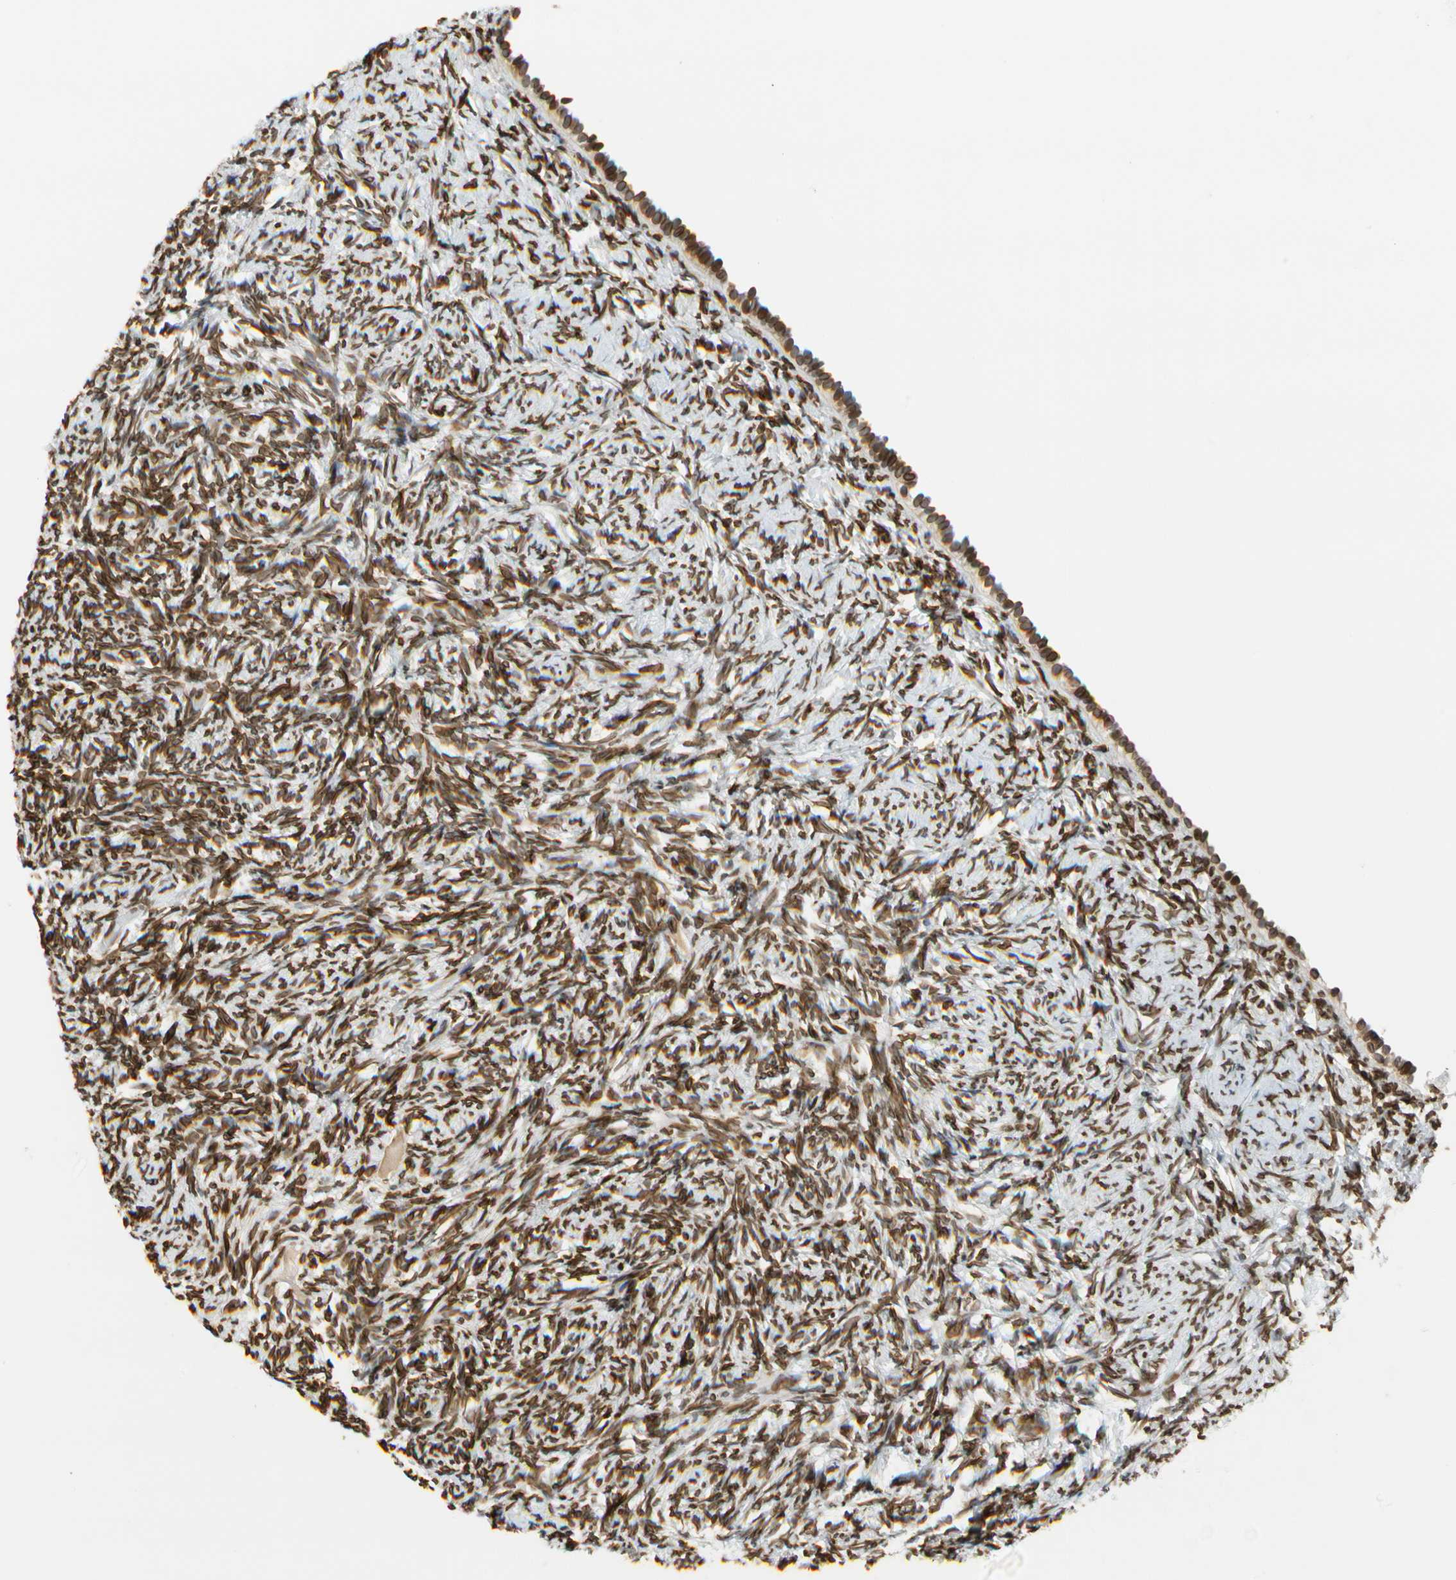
{"staining": {"intensity": "strong", "quantity": ">75%", "location": "nuclear"}, "tissue": "ovary", "cell_type": "Ovarian stroma cells", "image_type": "normal", "snomed": [{"axis": "morphology", "description": "Normal tissue, NOS"}, {"axis": "topography", "description": "Ovary"}], "caption": "Immunohistochemistry of unremarkable human ovary displays high levels of strong nuclear positivity in about >75% of ovarian stroma cells.", "gene": "SUN1", "patient": {"sex": "female", "age": 60}}